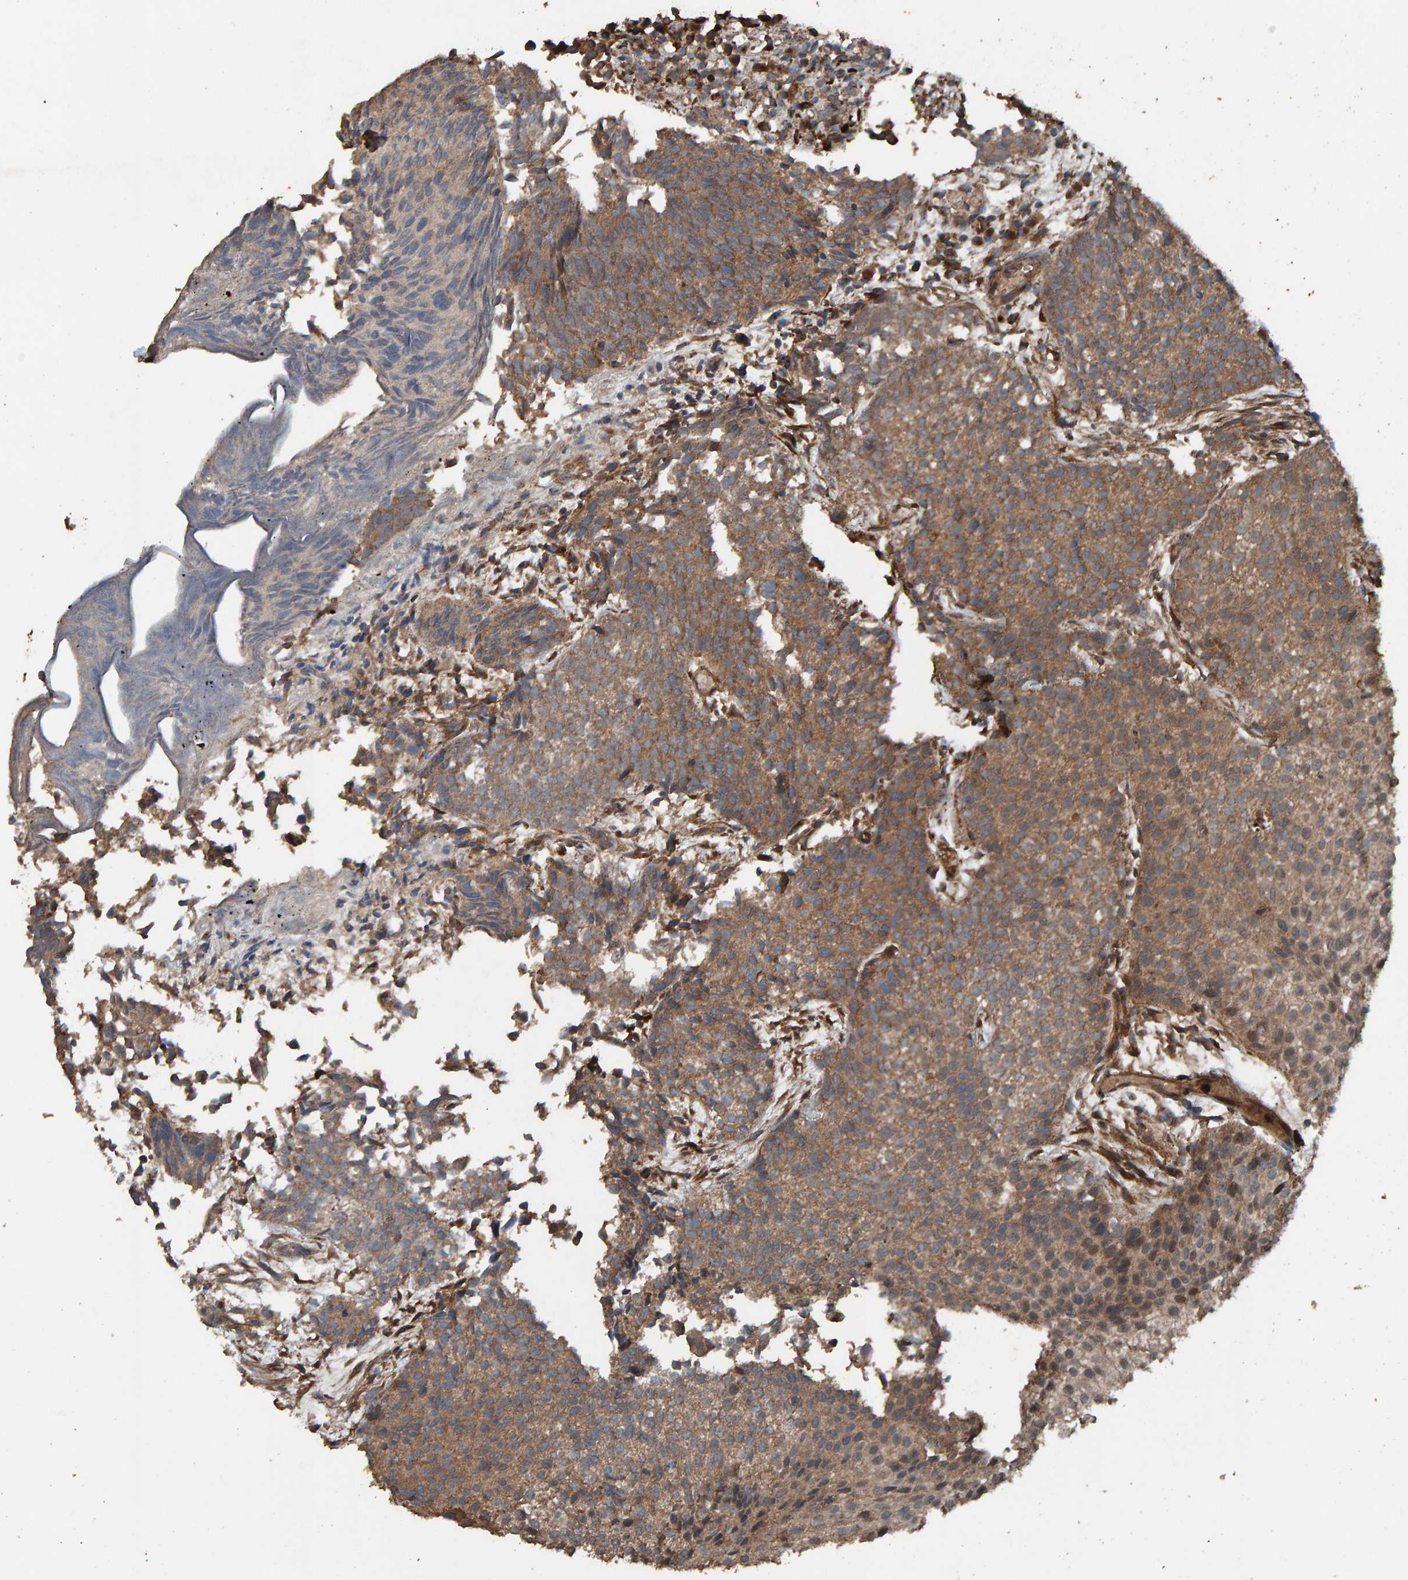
{"staining": {"intensity": "moderate", "quantity": ">75%", "location": "cytoplasmic/membranous"}, "tissue": "urothelial cancer", "cell_type": "Tumor cells", "image_type": "cancer", "snomed": [{"axis": "morphology", "description": "Urothelial carcinoma, Low grade"}, {"axis": "topography", "description": "Urinary bladder"}], "caption": "A micrograph of urothelial cancer stained for a protein reveals moderate cytoplasmic/membranous brown staining in tumor cells. The staining was performed using DAB (3,3'-diaminobenzidine), with brown indicating positive protein expression. Nuclei are stained blue with hematoxylin.", "gene": "DUS1L", "patient": {"sex": "male", "age": 86}}